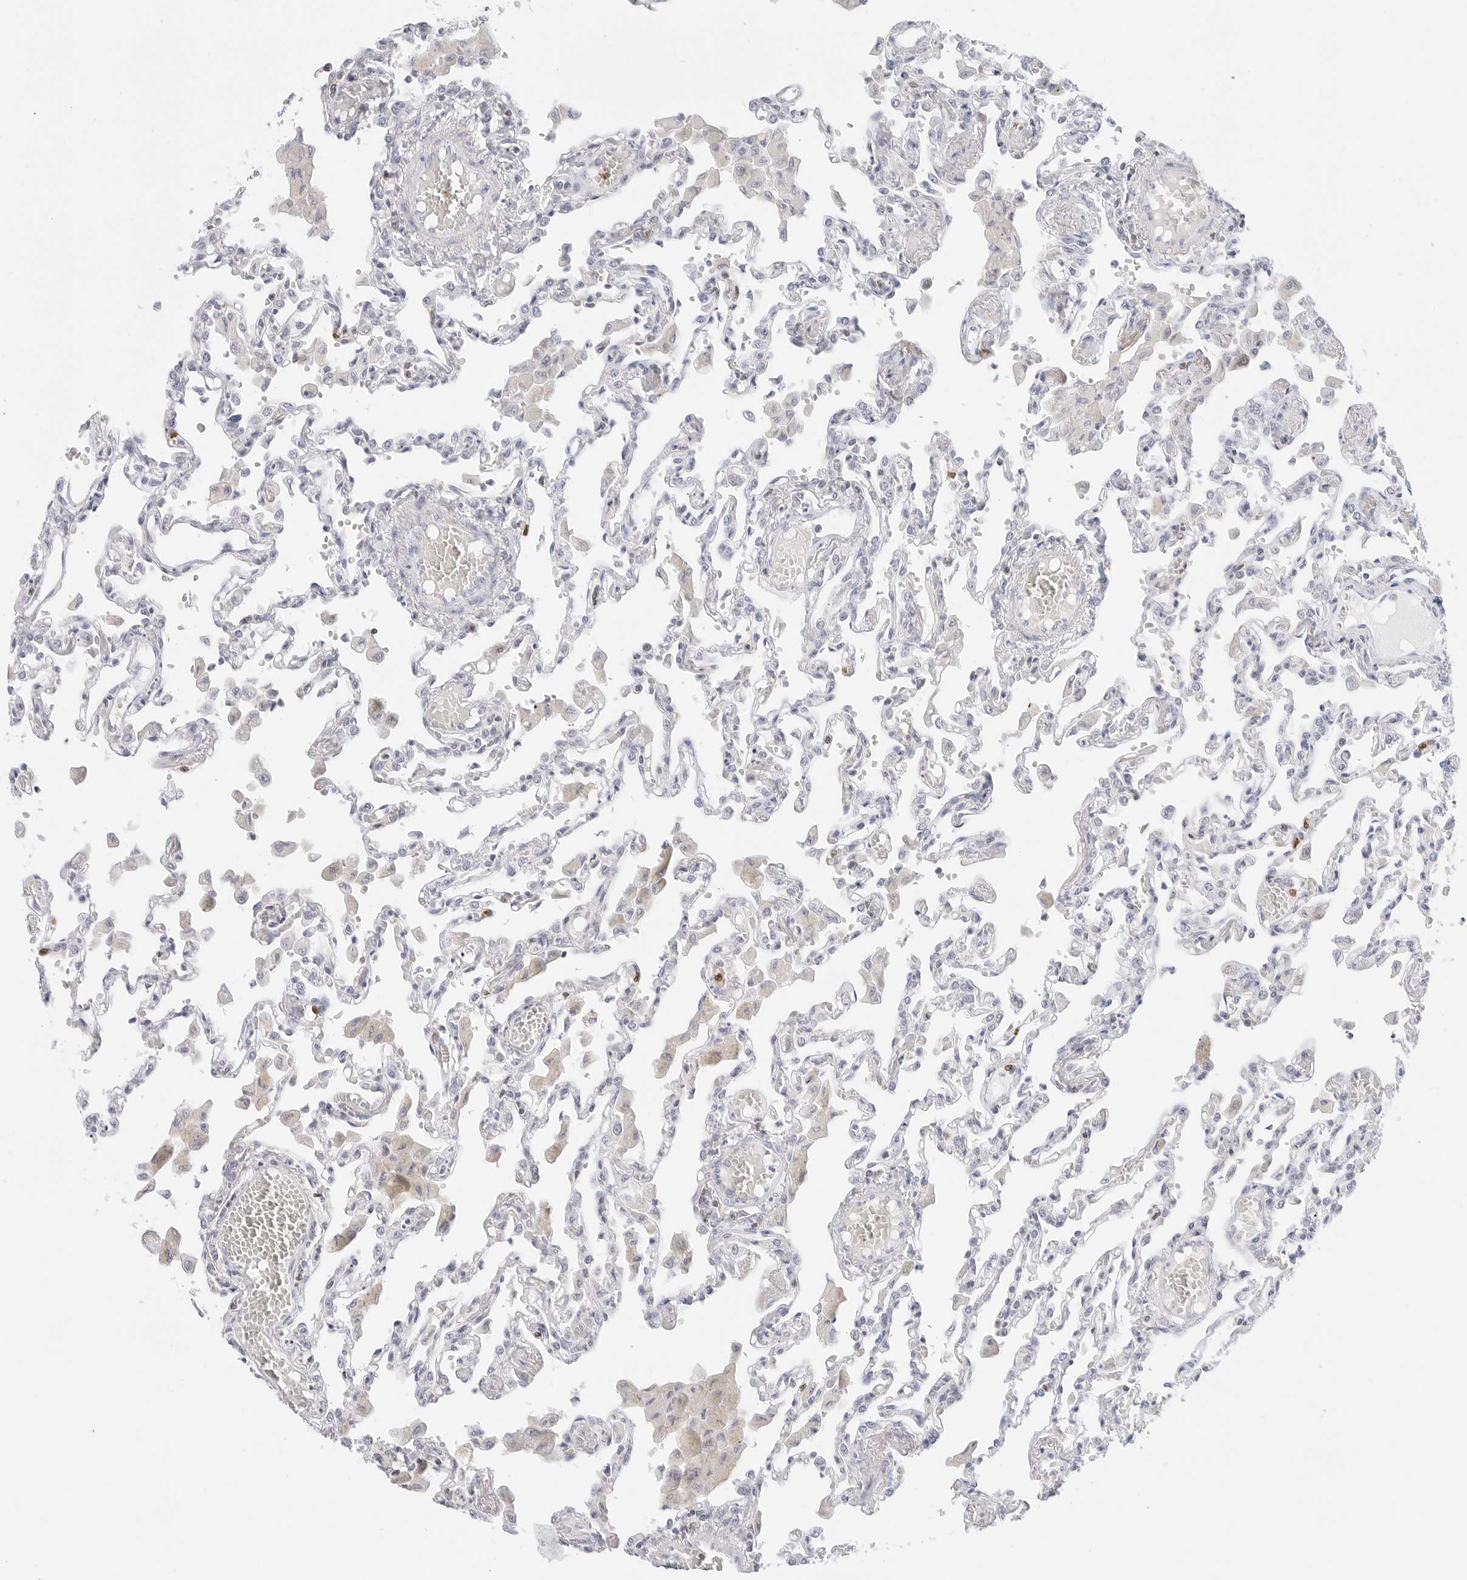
{"staining": {"intensity": "negative", "quantity": "none", "location": "none"}, "tissue": "lung", "cell_type": "Alveolar cells", "image_type": "normal", "snomed": [{"axis": "morphology", "description": "Normal tissue, NOS"}, {"axis": "topography", "description": "Bronchus"}, {"axis": "topography", "description": "Lung"}], "caption": "DAB (3,3'-diaminobenzidine) immunohistochemical staining of normal human lung demonstrates no significant staining in alveolar cells.", "gene": "SLC9A3R1", "patient": {"sex": "female", "age": 49}}